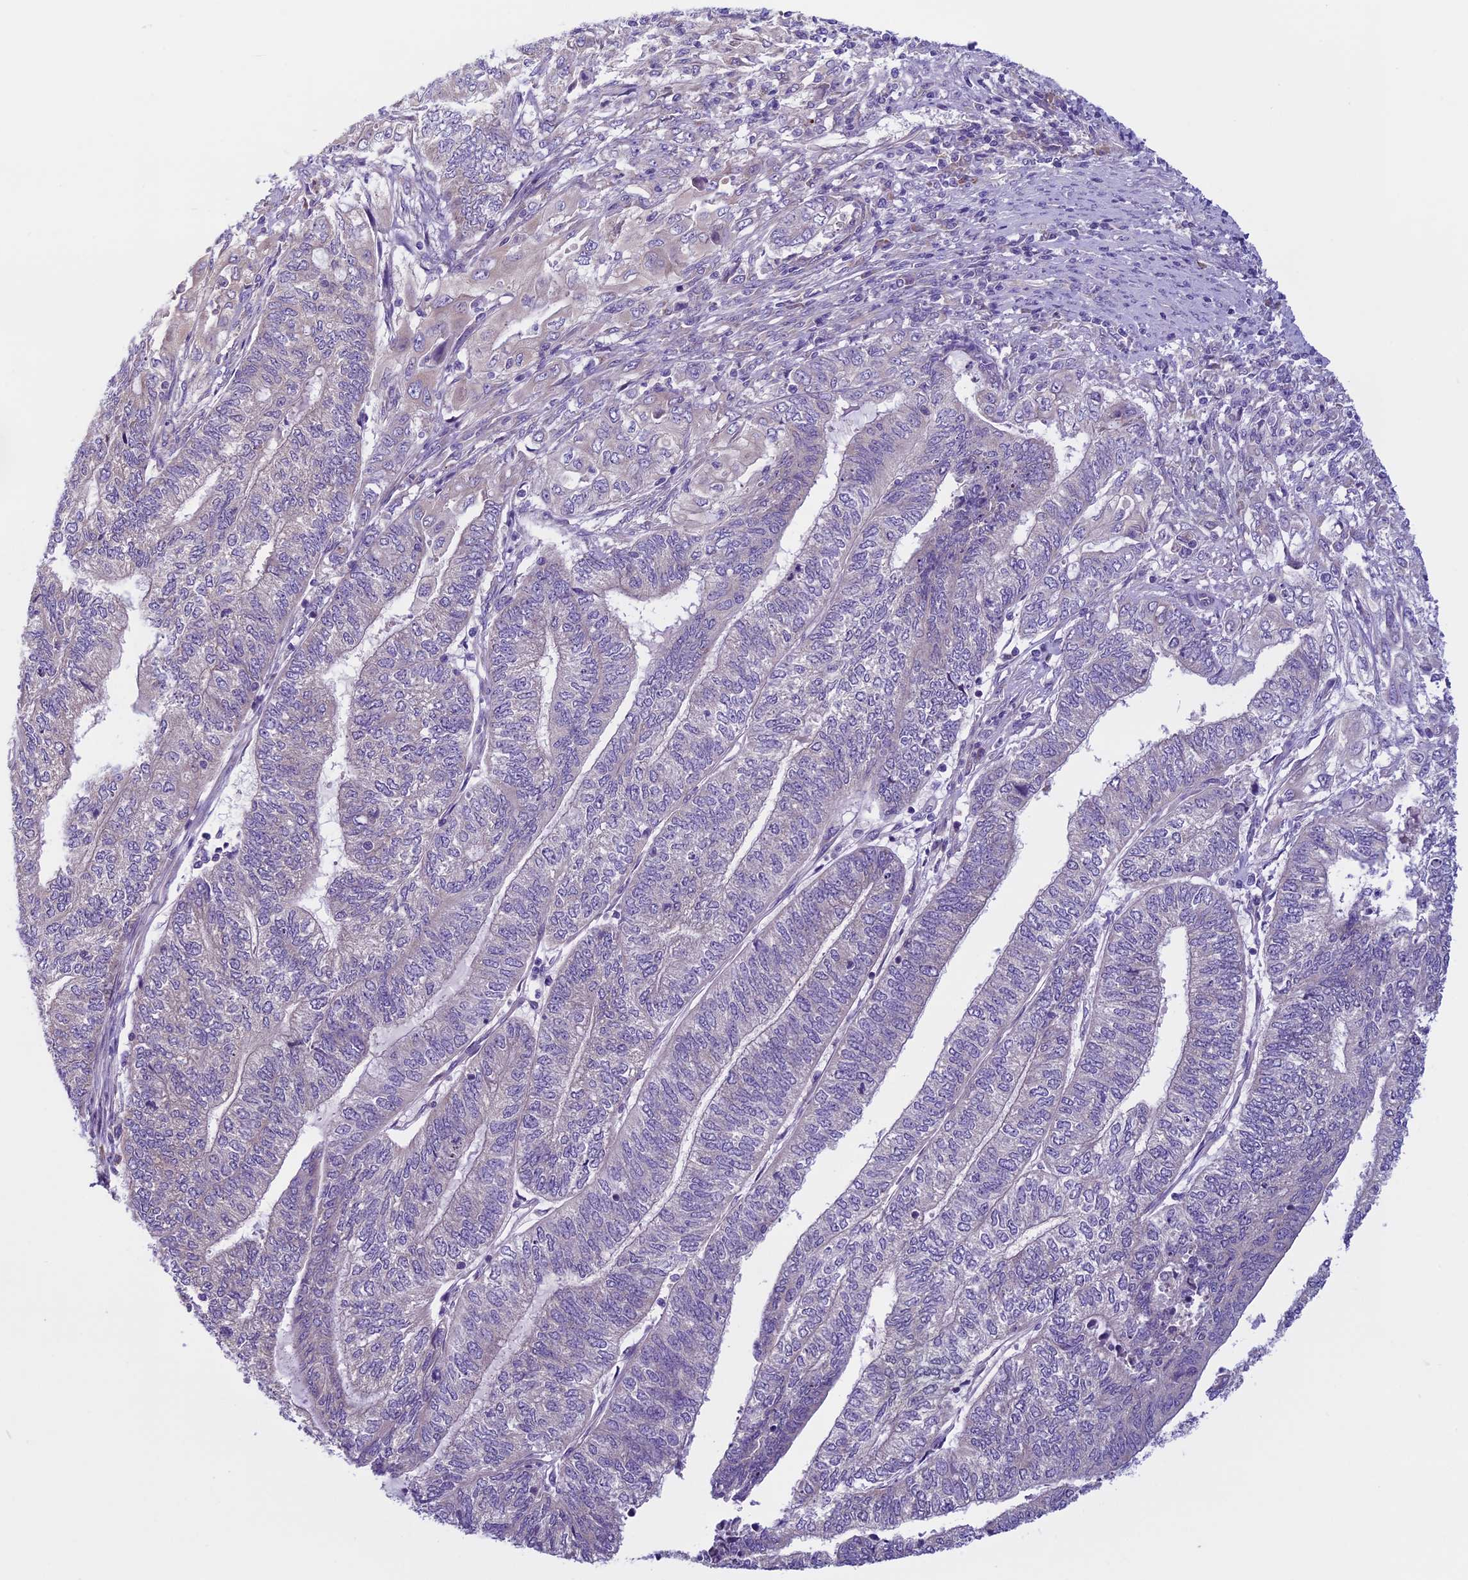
{"staining": {"intensity": "negative", "quantity": "none", "location": "none"}, "tissue": "endometrial cancer", "cell_type": "Tumor cells", "image_type": "cancer", "snomed": [{"axis": "morphology", "description": "Adenocarcinoma, NOS"}, {"axis": "topography", "description": "Uterus"}, {"axis": "topography", "description": "Endometrium"}], "caption": "DAB (3,3'-diaminobenzidine) immunohistochemical staining of endometrial adenocarcinoma shows no significant staining in tumor cells.", "gene": "DCTN5", "patient": {"sex": "female", "age": 70}}